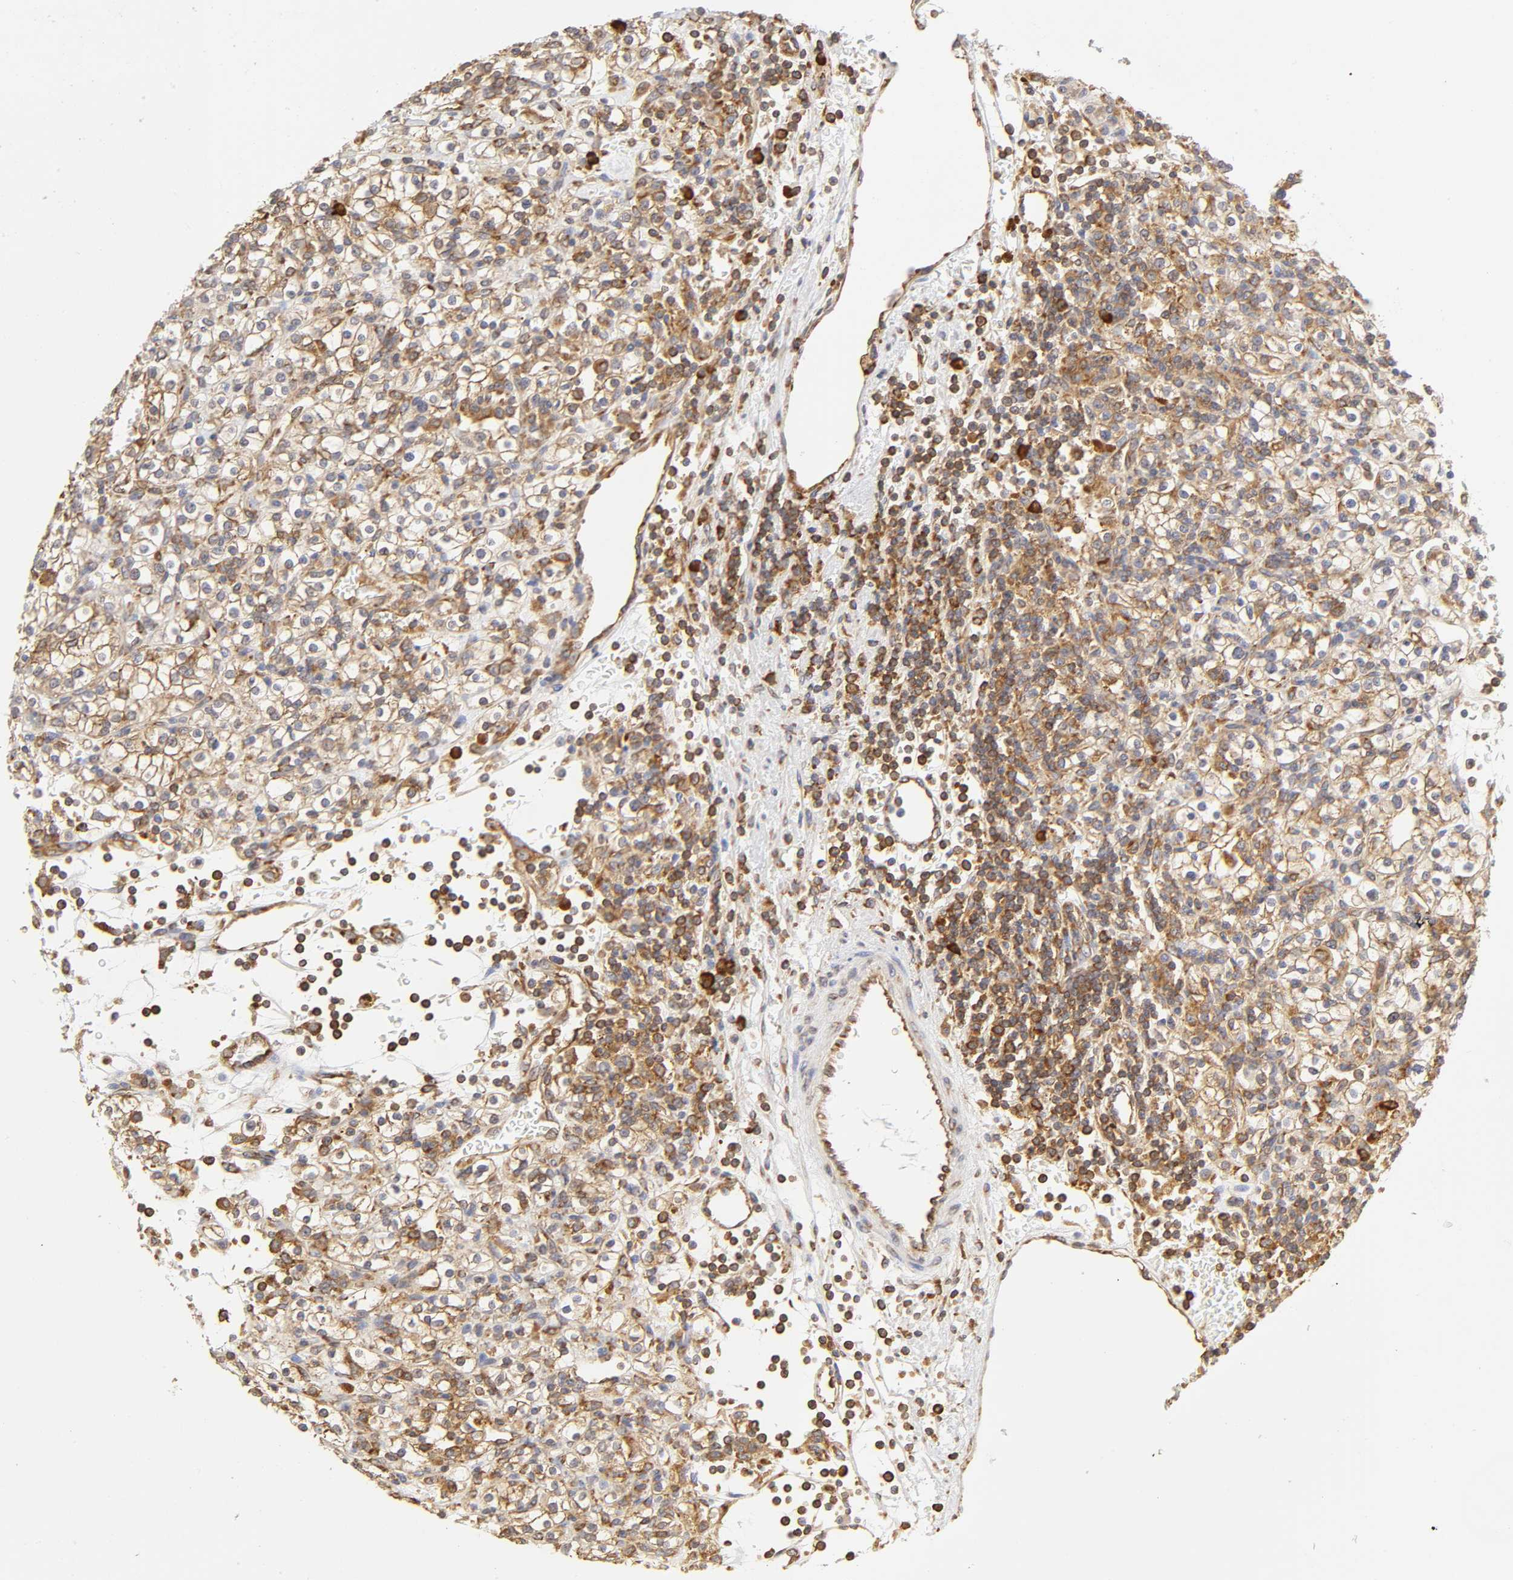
{"staining": {"intensity": "moderate", "quantity": ">75%", "location": "cytoplasmic/membranous"}, "tissue": "renal cancer", "cell_type": "Tumor cells", "image_type": "cancer", "snomed": [{"axis": "morphology", "description": "Normal tissue, NOS"}, {"axis": "morphology", "description": "Adenocarcinoma, NOS"}, {"axis": "topography", "description": "Kidney"}], "caption": "Brown immunohistochemical staining in adenocarcinoma (renal) shows moderate cytoplasmic/membranous positivity in about >75% of tumor cells.", "gene": "RPL14", "patient": {"sex": "female", "age": 55}}